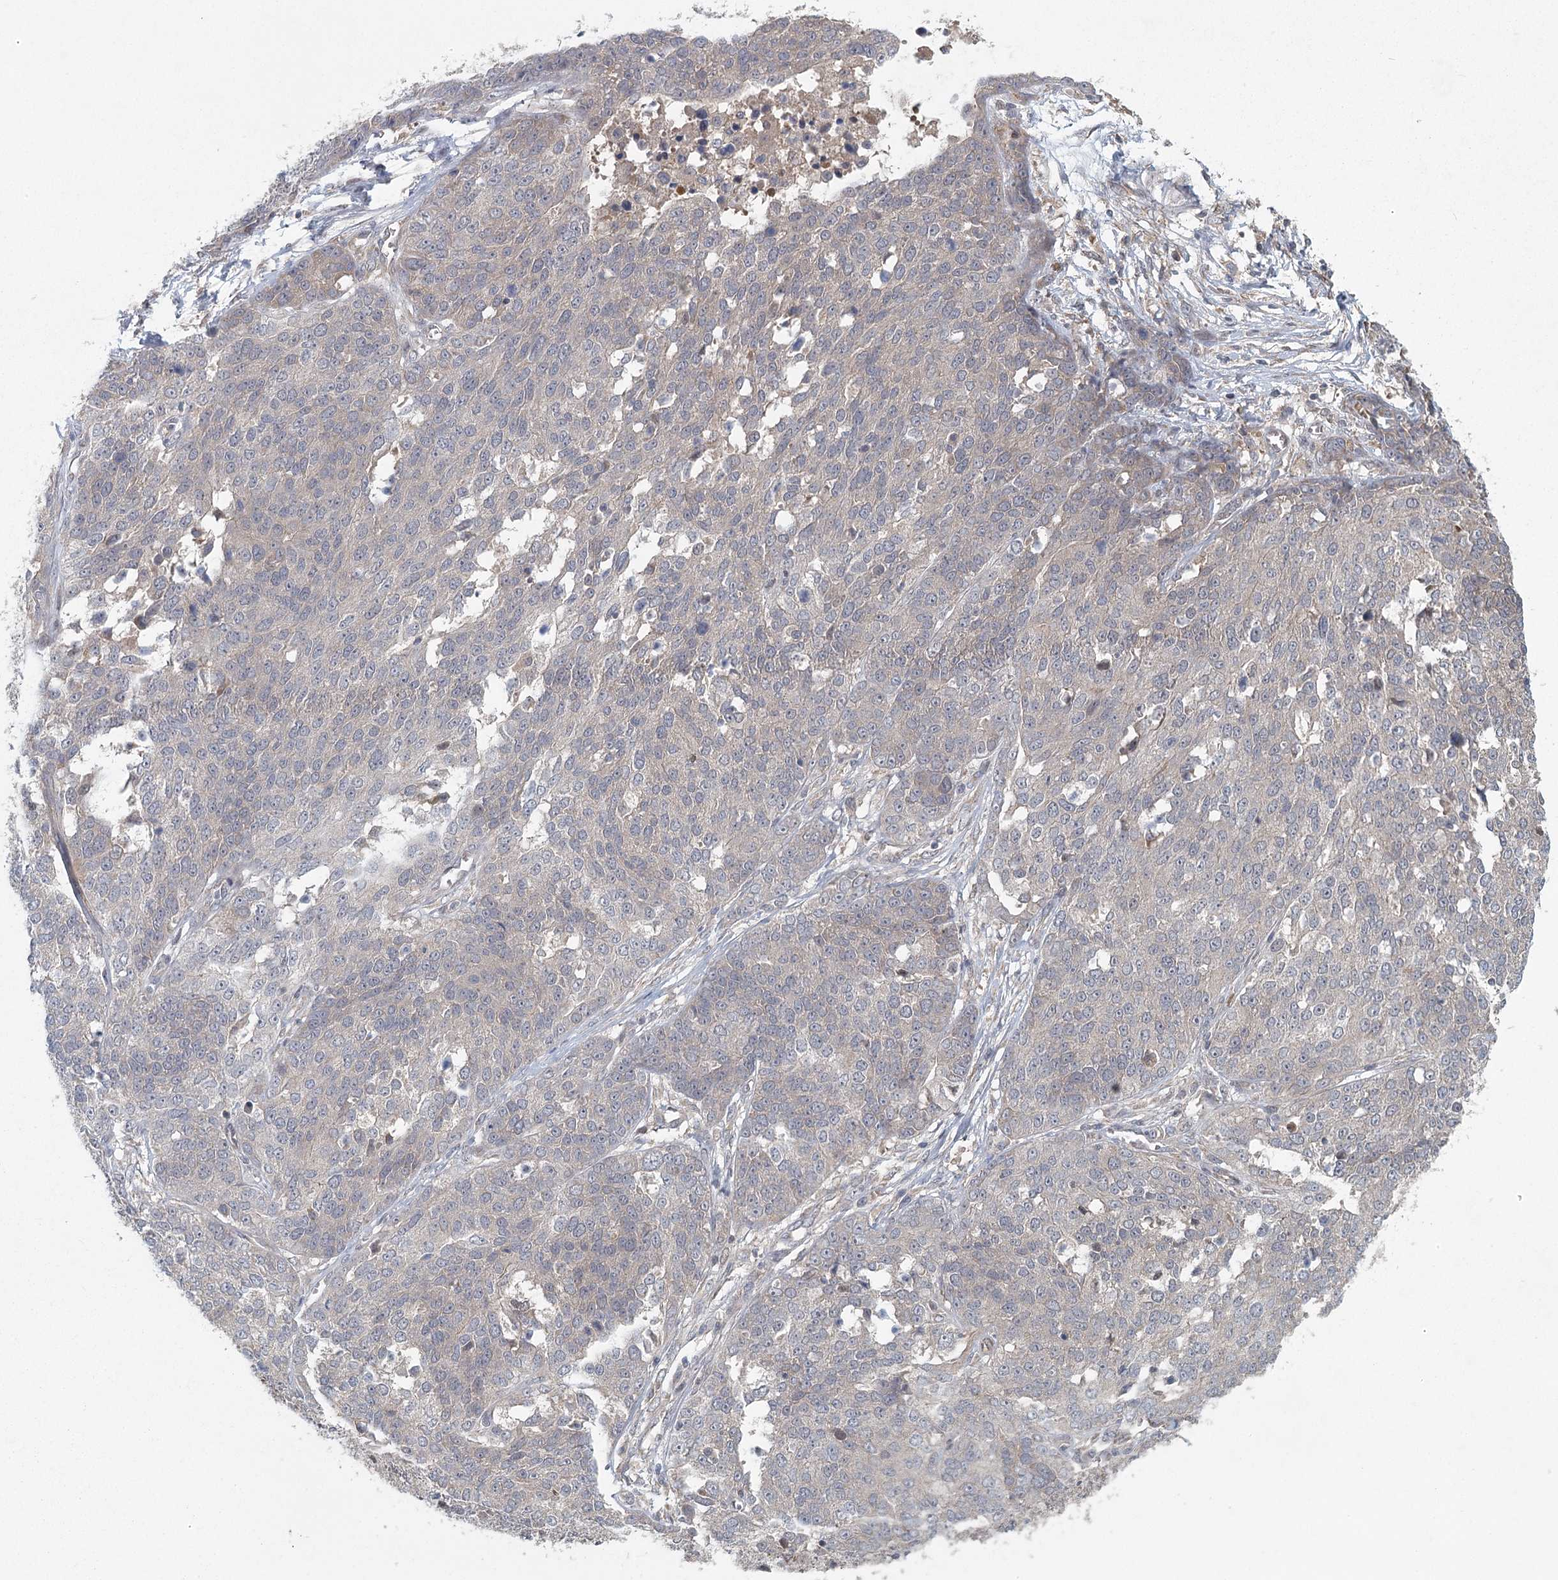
{"staining": {"intensity": "negative", "quantity": "none", "location": "none"}, "tissue": "ovarian cancer", "cell_type": "Tumor cells", "image_type": "cancer", "snomed": [{"axis": "morphology", "description": "Cystadenocarcinoma, serous, NOS"}, {"axis": "topography", "description": "Ovary"}], "caption": "An immunohistochemistry micrograph of ovarian serous cystadenocarcinoma is shown. There is no staining in tumor cells of ovarian serous cystadenocarcinoma.", "gene": "LRRC14B", "patient": {"sex": "female", "age": 44}}